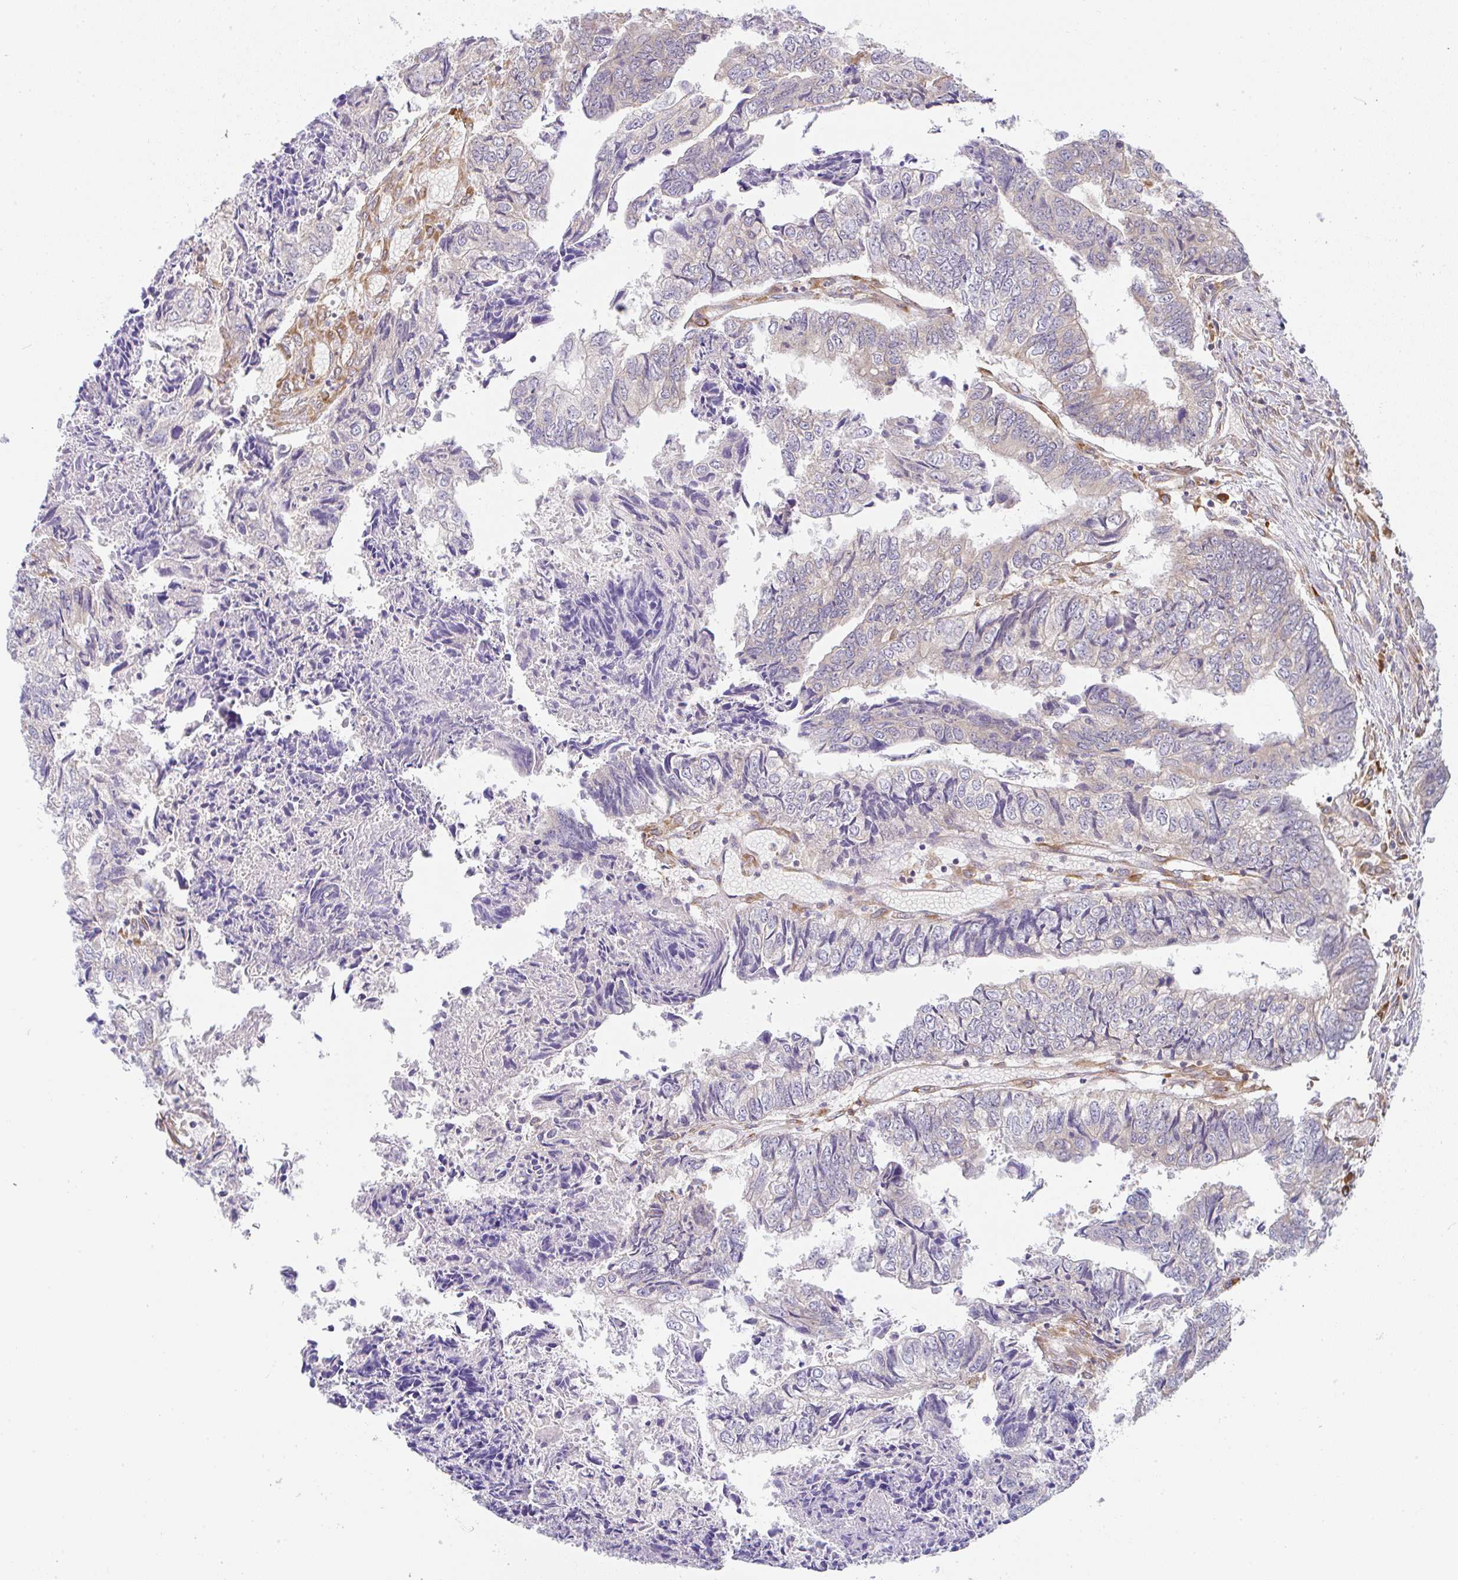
{"staining": {"intensity": "negative", "quantity": "none", "location": "none"}, "tissue": "colorectal cancer", "cell_type": "Tumor cells", "image_type": "cancer", "snomed": [{"axis": "morphology", "description": "Adenocarcinoma, NOS"}, {"axis": "topography", "description": "Colon"}], "caption": "Immunohistochemical staining of human colorectal cancer displays no significant positivity in tumor cells.", "gene": "DERL2", "patient": {"sex": "male", "age": 86}}